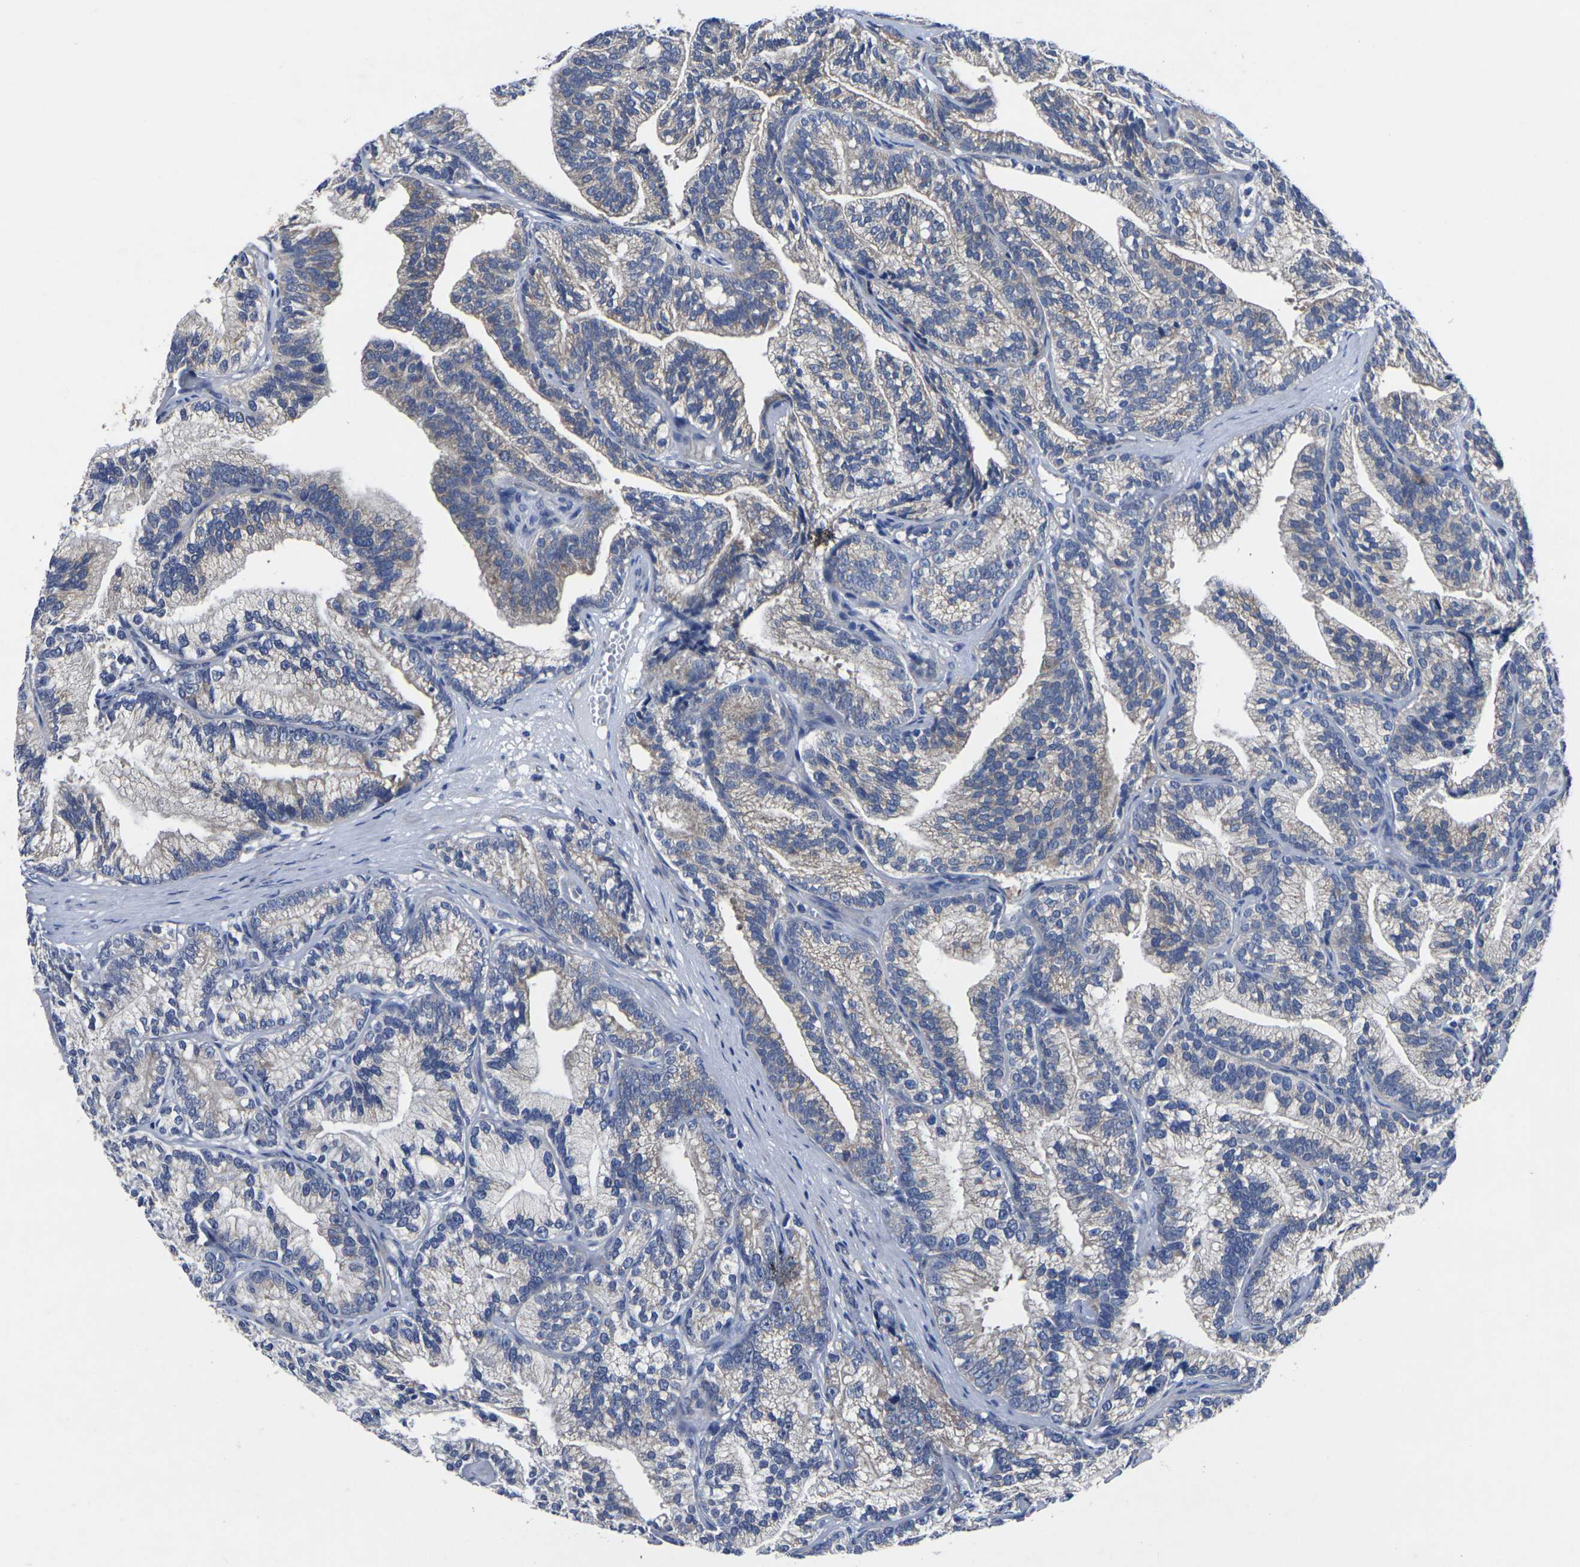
{"staining": {"intensity": "weak", "quantity": ">75%", "location": "cytoplasmic/membranous"}, "tissue": "prostate cancer", "cell_type": "Tumor cells", "image_type": "cancer", "snomed": [{"axis": "morphology", "description": "Adenocarcinoma, Low grade"}, {"axis": "topography", "description": "Prostate"}], "caption": "Human adenocarcinoma (low-grade) (prostate) stained with a brown dye exhibits weak cytoplasmic/membranous positive positivity in approximately >75% of tumor cells.", "gene": "CYP2C8", "patient": {"sex": "male", "age": 89}}